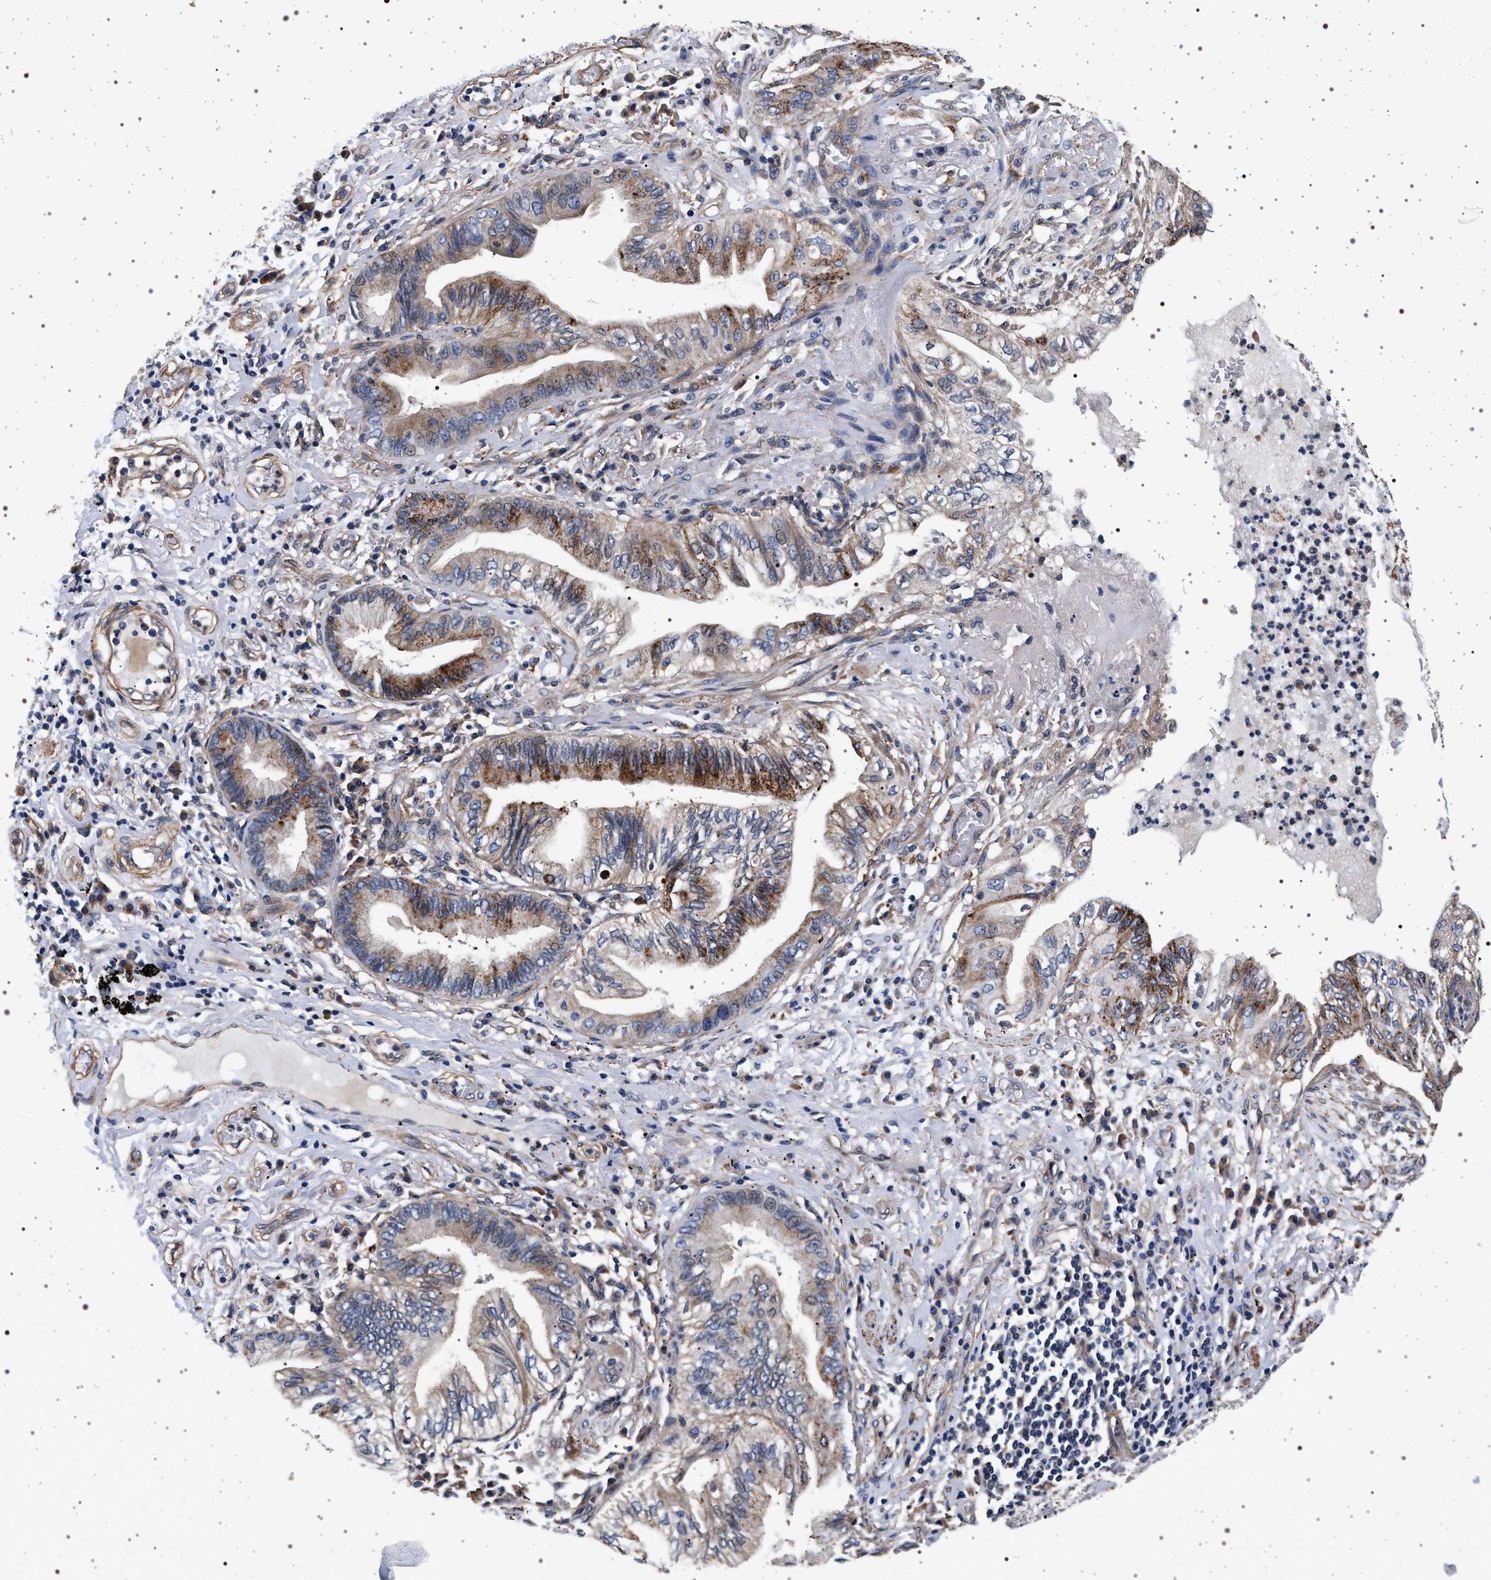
{"staining": {"intensity": "moderate", "quantity": ">75%", "location": "cytoplasmic/membranous"}, "tissue": "lung cancer", "cell_type": "Tumor cells", "image_type": "cancer", "snomed": [{"axis": "morphology", "description": "Normal tissue, NOS"}, {"axis": "morphology", "description": "Adenocarcinoma, NOS"}, {"axis": "topography", "description": "Bronchus"}, {"axis": "topography", "description": "Lung"}], "caption": "The image displays staining of lung cancer (adenocarcinoma), revealing moderate cytoplasmic/membranous protein positivity (brown color) within tumor cells.", "gene": "KCNK6", "patient": {"sex": "female", "age": 70}}